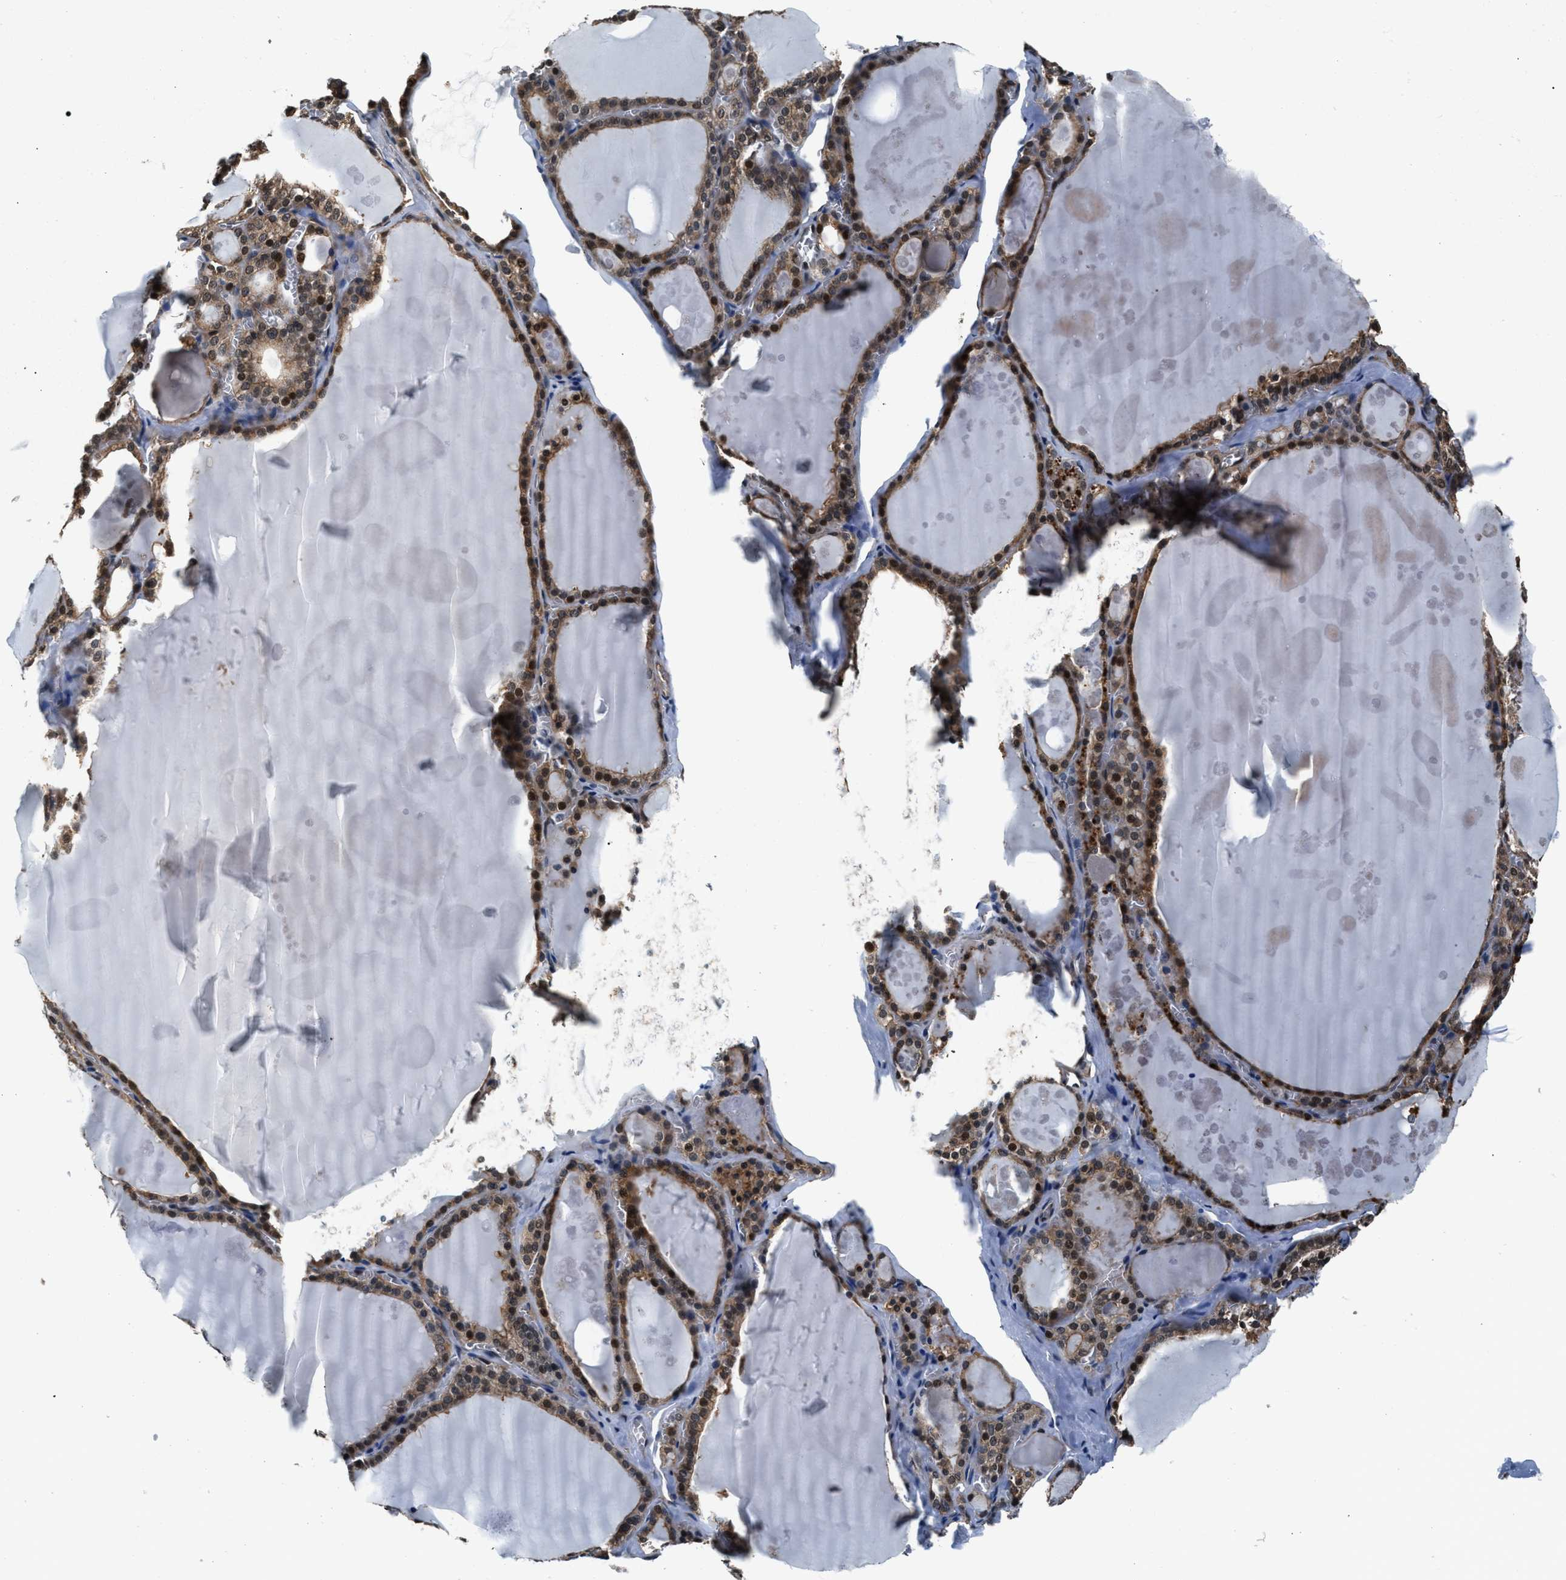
{"staining": {"intensity": "moderate", "quantity": ">75%", "location": "cytoplasmic/membranous,nuclear"}, "tissue": "thyroid gland", "cell_type": "Glandular cells", "image_type": "normal", "snomed": [{"axis": "morphology", "description": "Normal tissue, NOS"}, {"axis": "topography", "description": "Thyroid gland"}], "caption": "Moderate cytoplasmic/membranous,nuclear protein staining is present in approximately >75% of glandular cells in thyroid gland. The staining was performed using DAB (3,3'-diaminobenzidine) to visualize the protein expression in brown, while the nuclei were stained in blue with hematoxylin (Magnification: 20x).", "gene": "RBM33", "patient": {"sex": "male", "age": 56}}